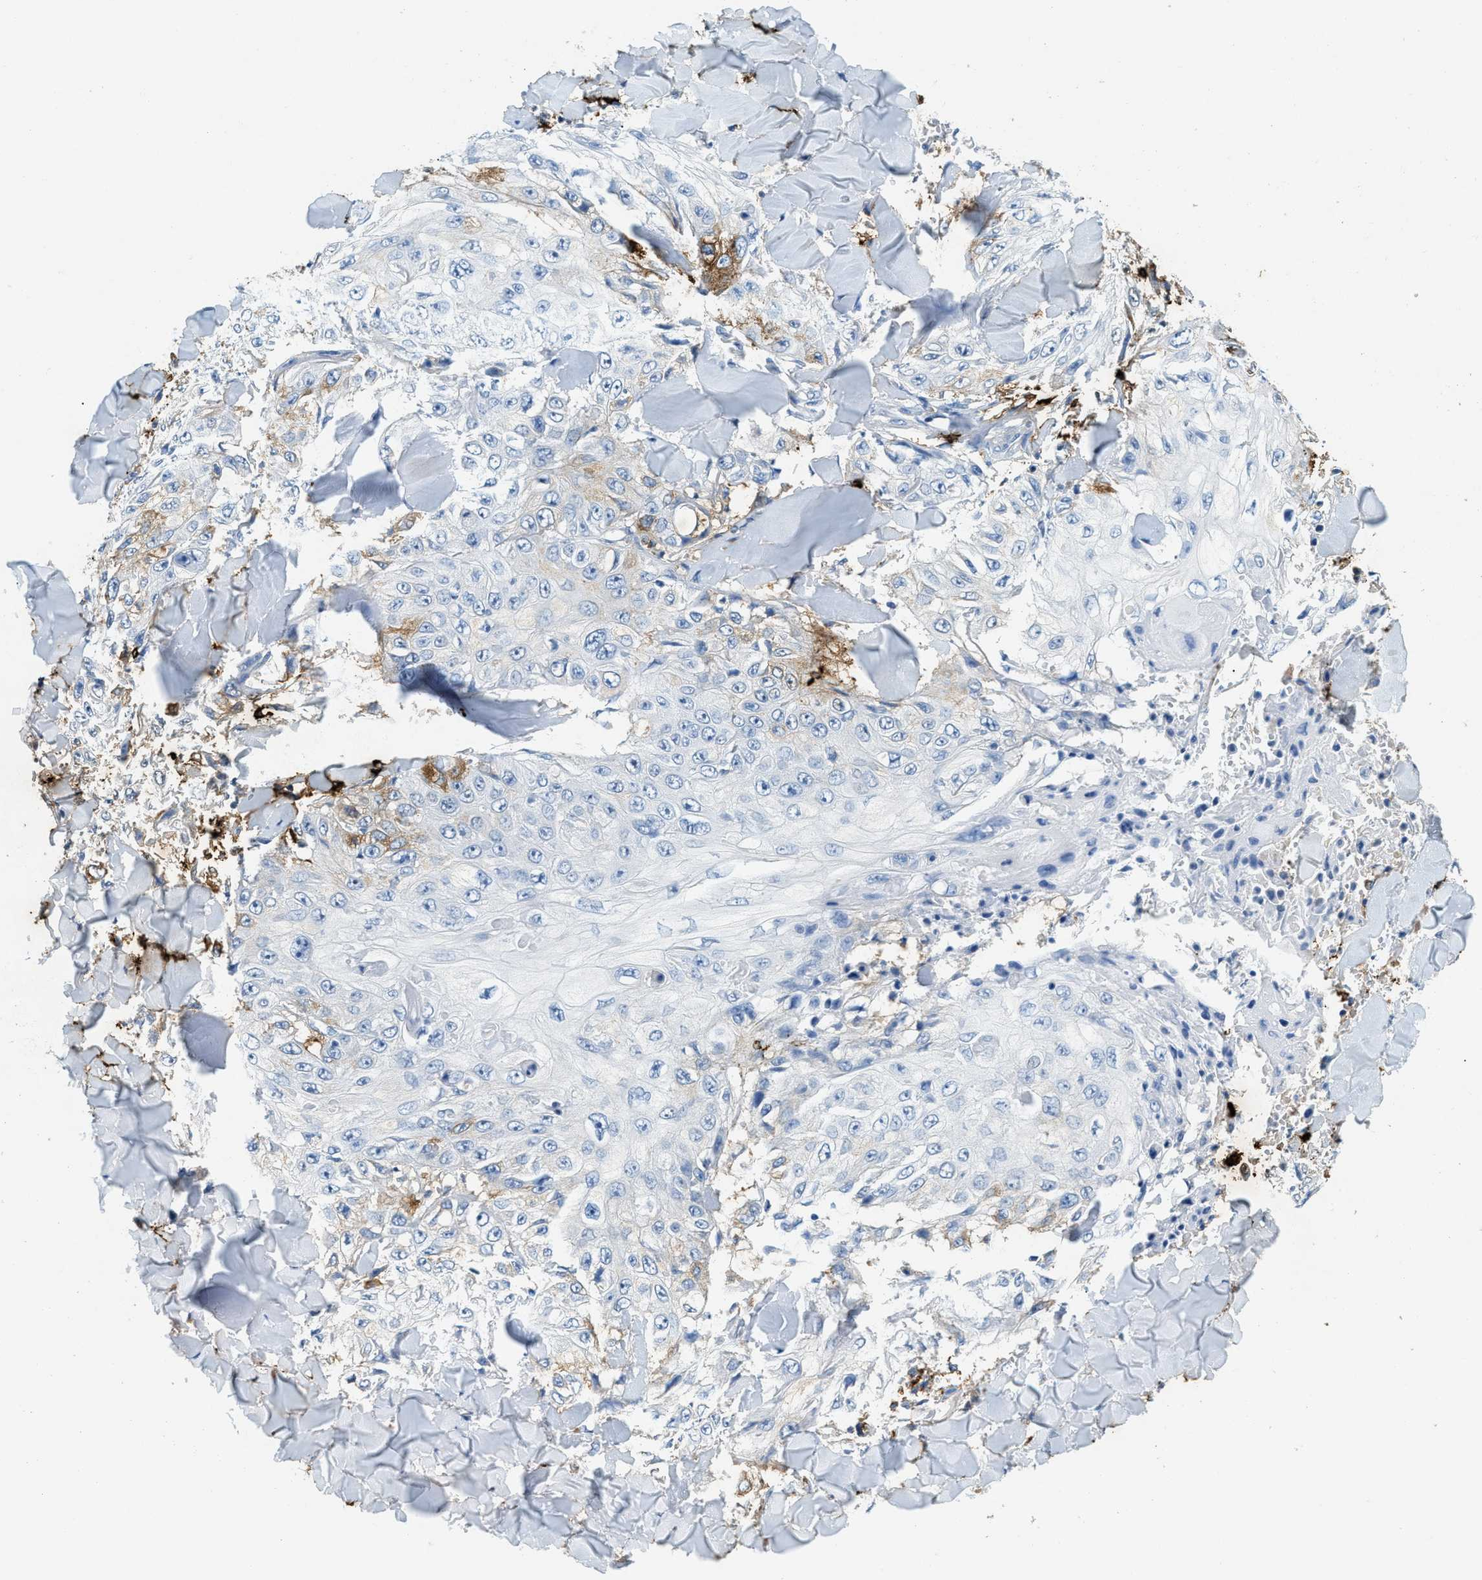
{"staining": {"intensity": "negative", "quantity": "none", "location": "none"}, "tissue": "skin cancer", "cell_type": "Tumor cells", "image_type": "cancer", "snomed": [{"axis": "morphology", "description": "Squamous cell carcinoma, NOS"}, {"axis": "topography", "description": "Skin"}], "caption": "Protein analysis of squamous cell carcinoma (skin) reveals no significant positivity in tumor cells. The staining was performed using DAB (3,3'-diaminobenzidine) to visualize the protein expression in brown, while the nuclei were stained in blue with hematoxylin (Magnification: 20x).", "gene": "TPSAB1", "patient": {"sex": "male", "age": 86}}